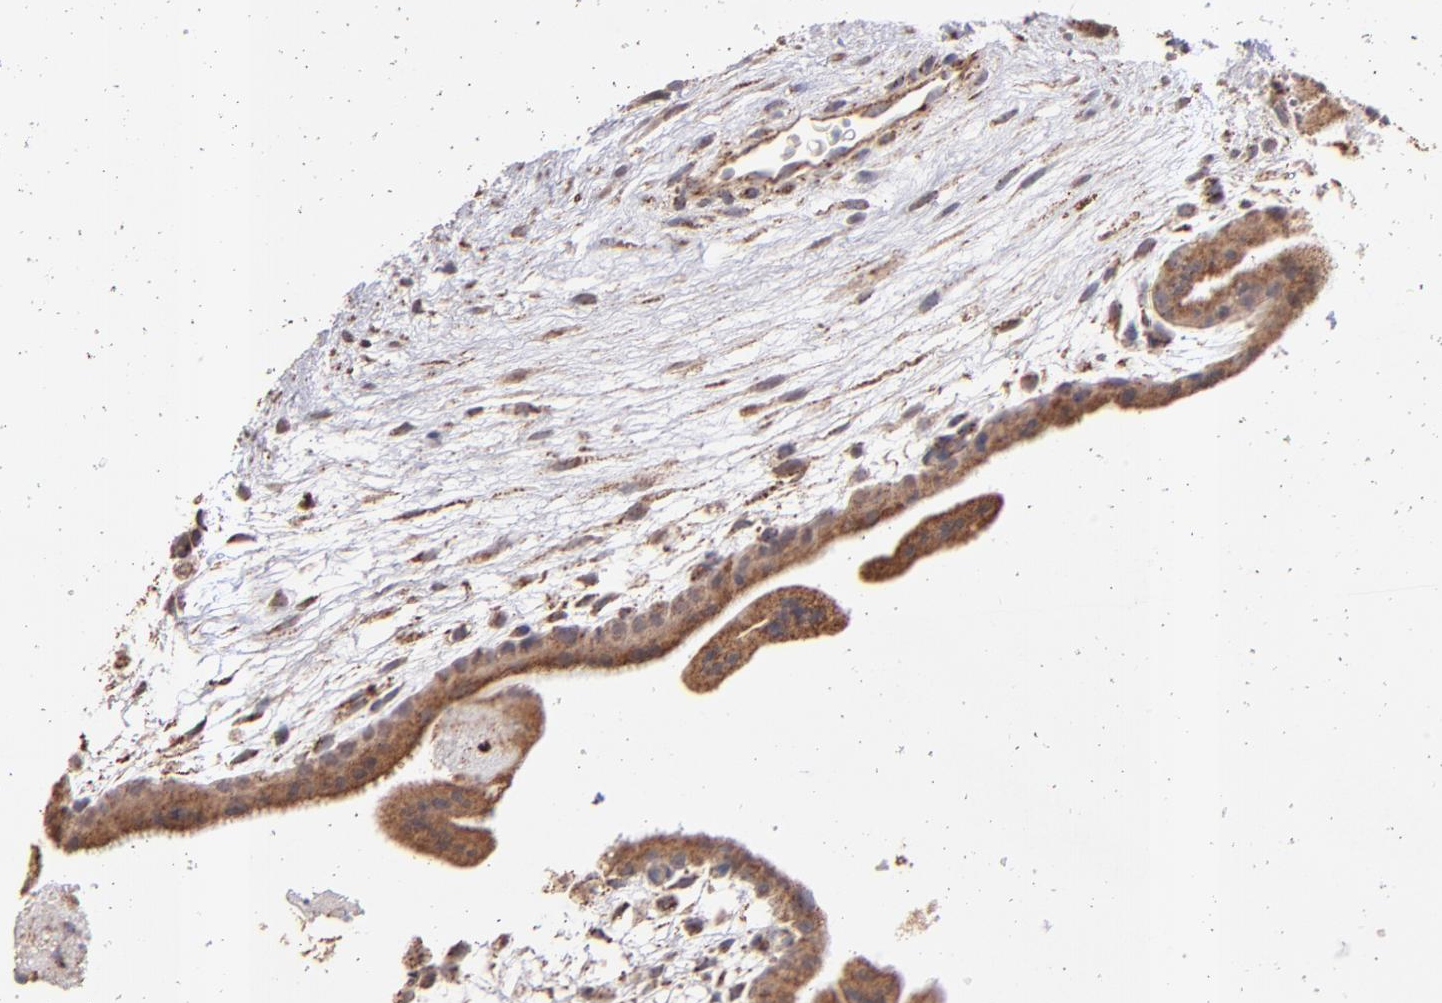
{"staining": {"intensity": "moderate", "quantity": ">75%", "location": "cytoplasmic/membranous"}, "tissue": "placenta", "cell_type": "Trophoblastic cells", "image_type": "normal", "snomed": [{"axis": "morphology", "description": "Normal tissue, NOS"}, {"axis": "topography", "description": "Placenta"}], "caption": "Moderate cytoplasmic/membranous protein positivity is present in approximately >75% of trophoblastic cells in placenta.", "gene": "DLST", "patient": {"sex": "female", "age": 35}}